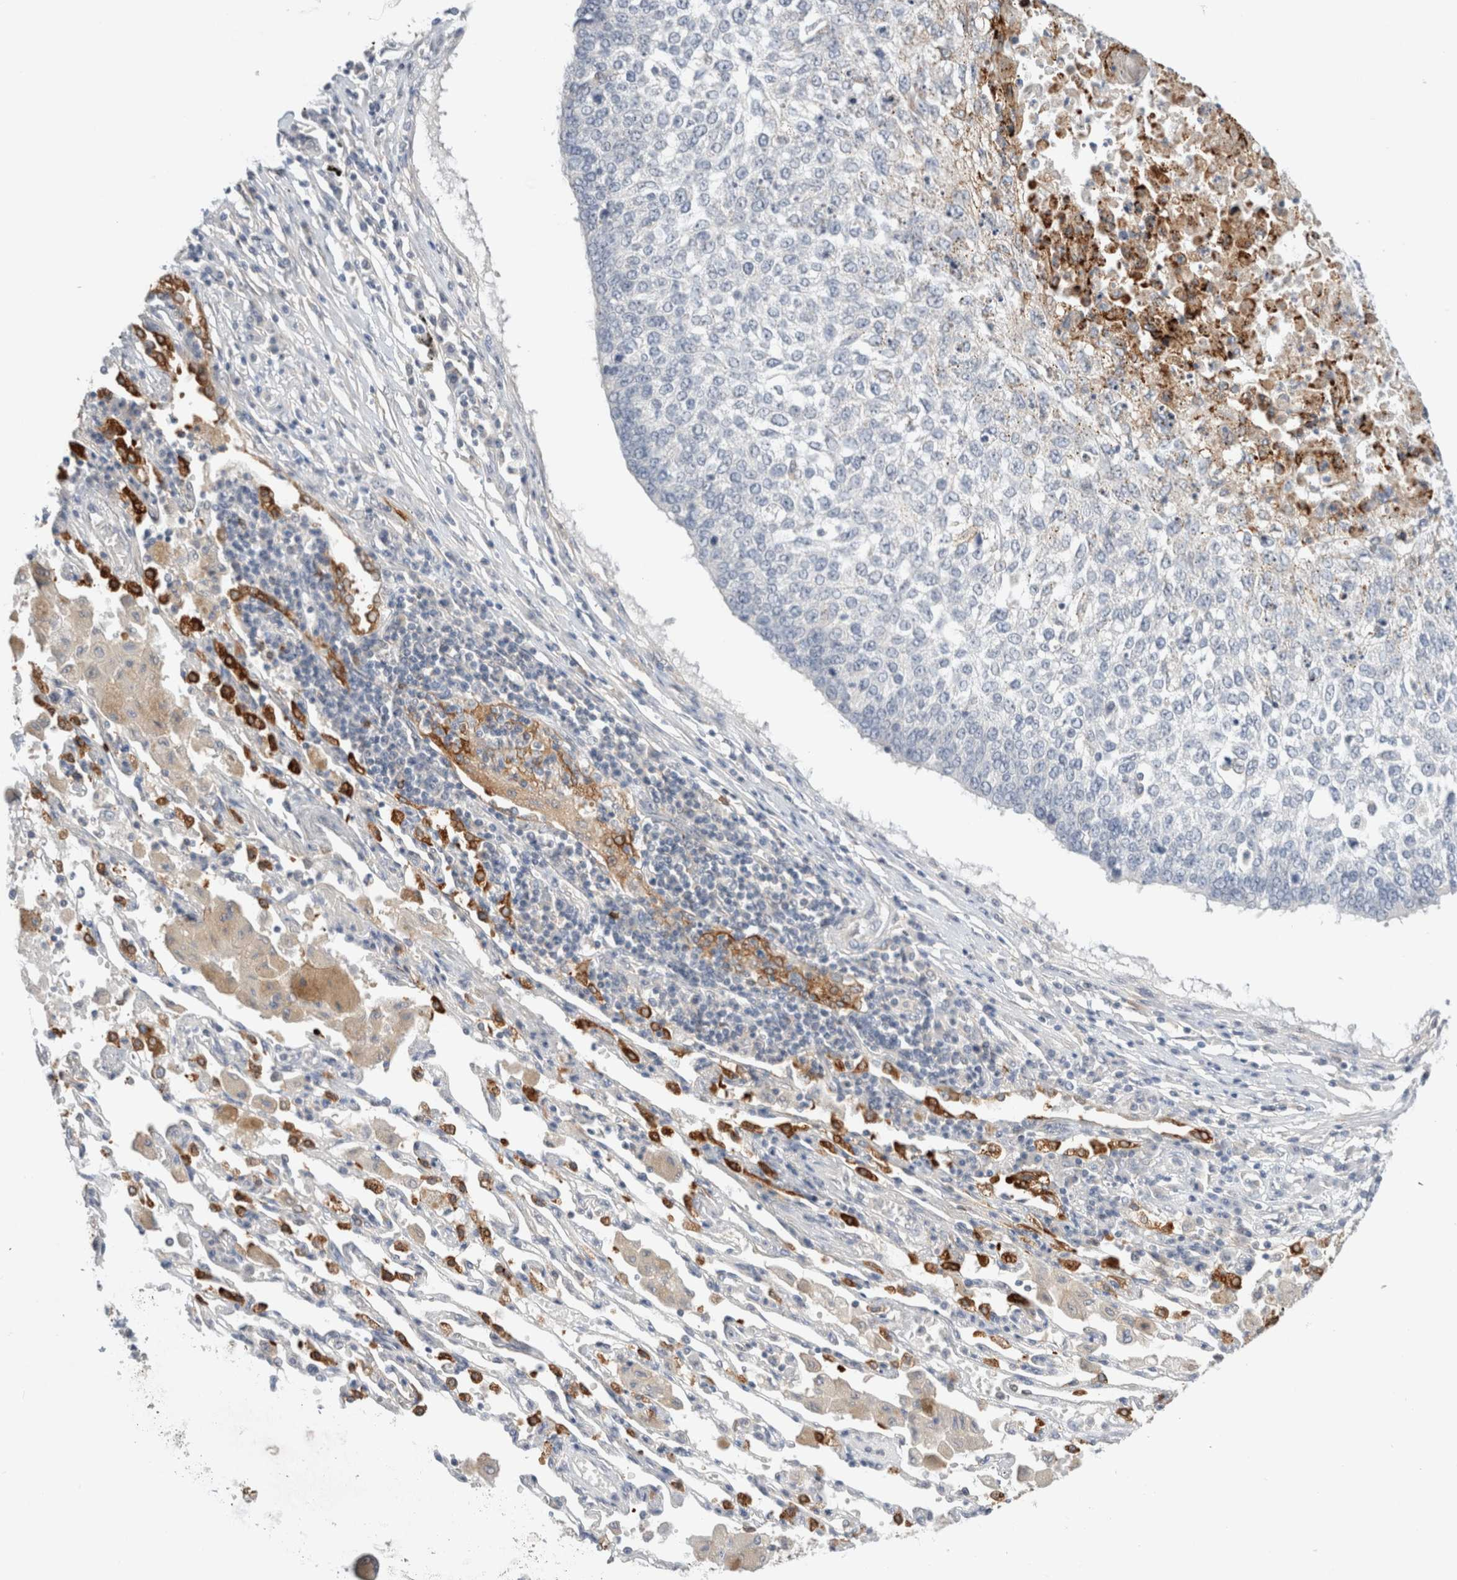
{"staining": {"intensity": "negative", "quantity": "none", "location": "none"}, "tissue": "lung cancer", "cell_type": "Tumor cells", "image_type": "cancer", "snomed": [{"axis": "morphology", "description": "Normal tissue, NOS"}, {"axis": "morphology", "description": "Squamous cell carcinoma, NOS"}, {"axis": "topography", "description": "Cartilage tissue"}, {"axis": "topography", "description": "Bronchus"}, {"axis": "topography", "description": "Lung"}, {"axis": "topography", "description": "Peripheral nerve tissue"}], "caption": "Immunohistochemical staining of human lung cancer demonstrates no significant staining in tumor cells. (DAB (3,3'-diaminobenzidine) IHC visualized using brightfield microscopy, high magnification).", "gene": "SDR16C5", "patient": {"sex": "female", "age": 49}}